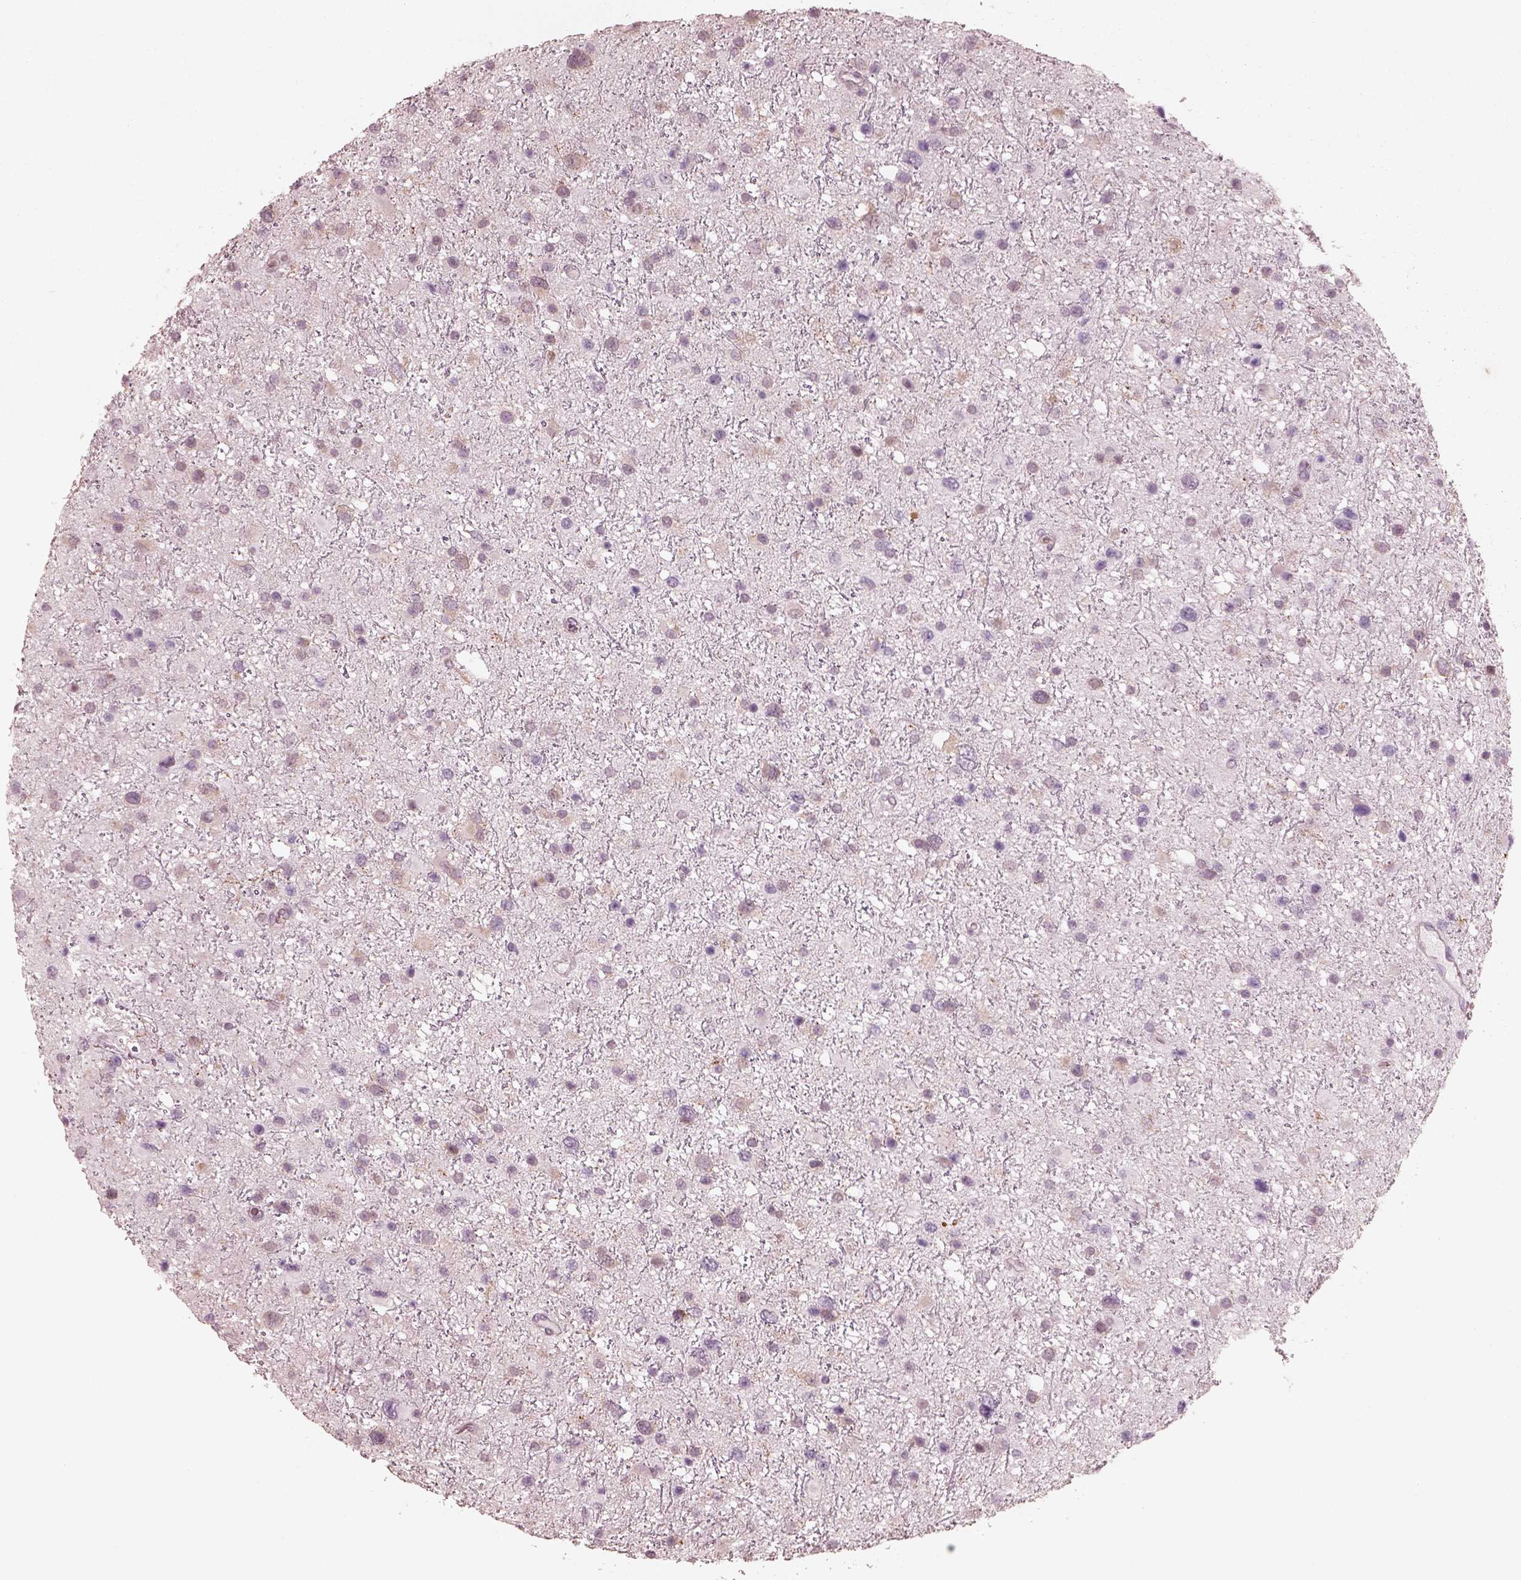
{"staining": {"intensity": "negative", "quantity": "none", "location": "none"}, "tissue": "glioma", "cell_type": "Tumor cells", "image_type": "cancer", "snomed": [{"axis": "morphology", "description": "Glioma, malignant, Low grade"}, {"axis": "topography", "description": "Brain"}], "caption": "This is an IHC micrograph of human glioma. There is no staining in tumor cells.", "gene": "RAB3C", "patient": {"sex": "female", "age": 32}}